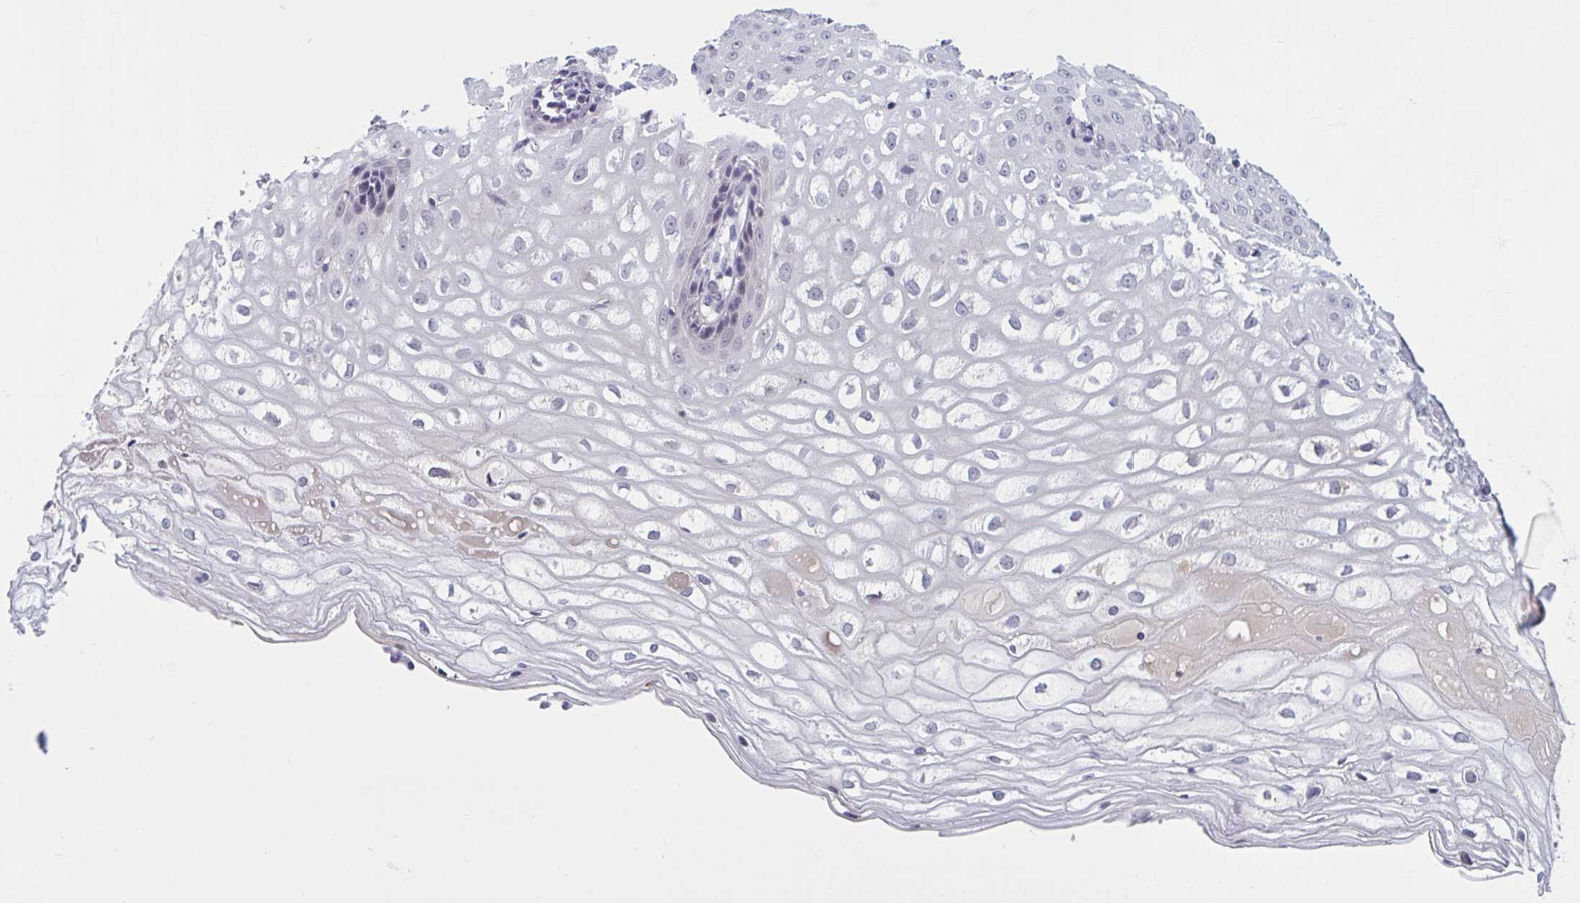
{"staining": {"intensity": "negative", "quantity": "none", "location": "none"}, "tissue": "cervix", "cell_type": "Glandular cells", "image_type": "normal", "snomed": [{"axis": "morphology", "description": "Normal tissue, NOS"}, {"axis": "topography", "description": "Cervix"}], "caption": "IHC of benign cervix displays no staining in glandular cells. (Brightfield microscopy of DAB (3,3'-diaminobenzidine) IHC at high magnification).", "gene": "CNGB3", "patient": {"sex": "female", "age": 36}}